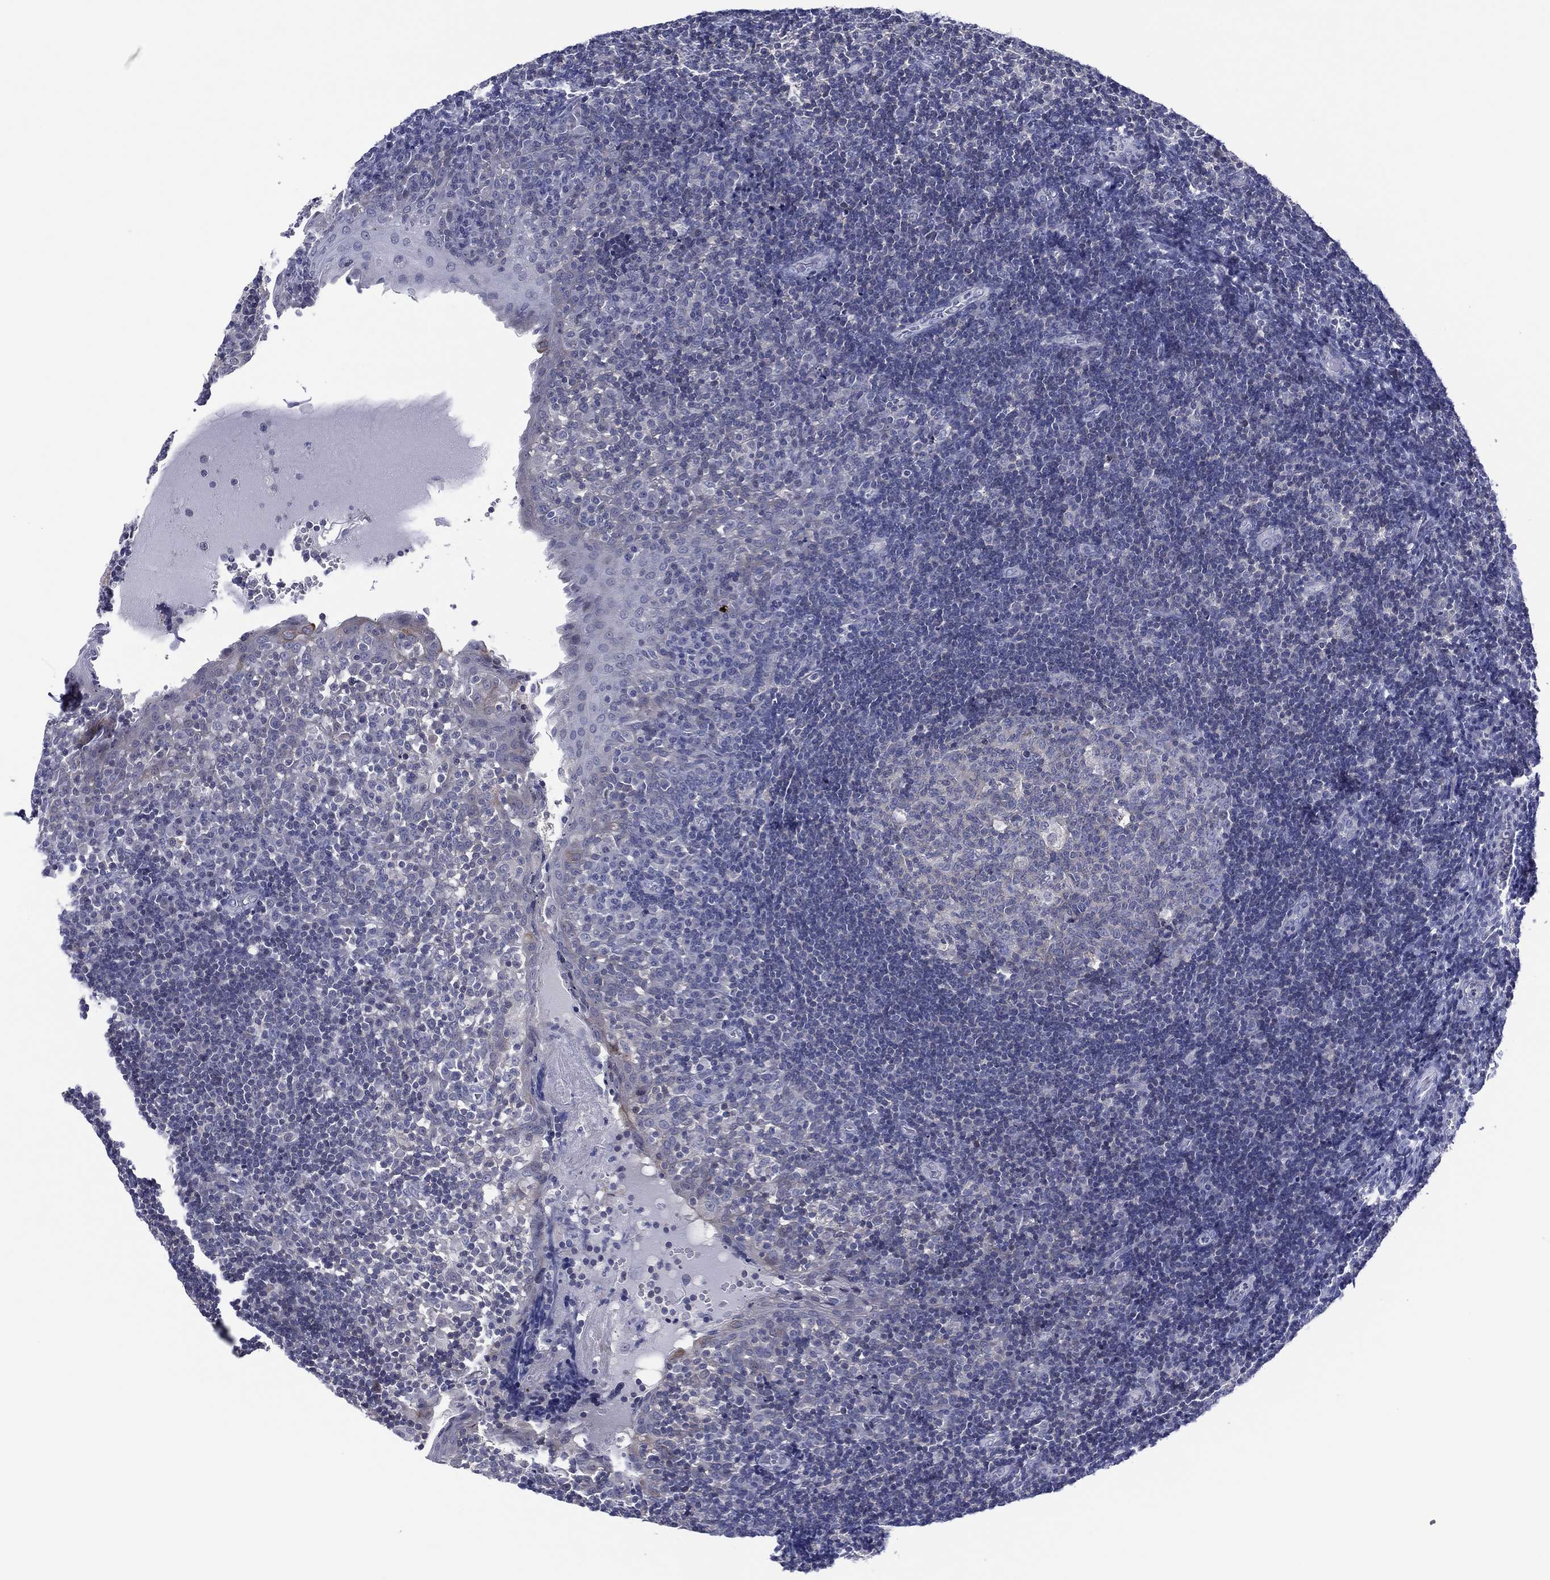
{"staining": {"intensity": "negative", "quantity": "none", "location": "none"}, "tissue": "tonsil", "cell_type": "Germinal center cells", "image_type": "normal", "snomed": [{"axis": "morphology", "description": "Normal tissue, NOS"}, {"axis": "topography", "description": "Tonsil"}], "caption": "Tonsil stained for a protein using immunohistochemistry (IHC) reveals no positivity germinal center cells.", "gene": "TRIM31", "patient": {"sex": "female", "age": 13}}